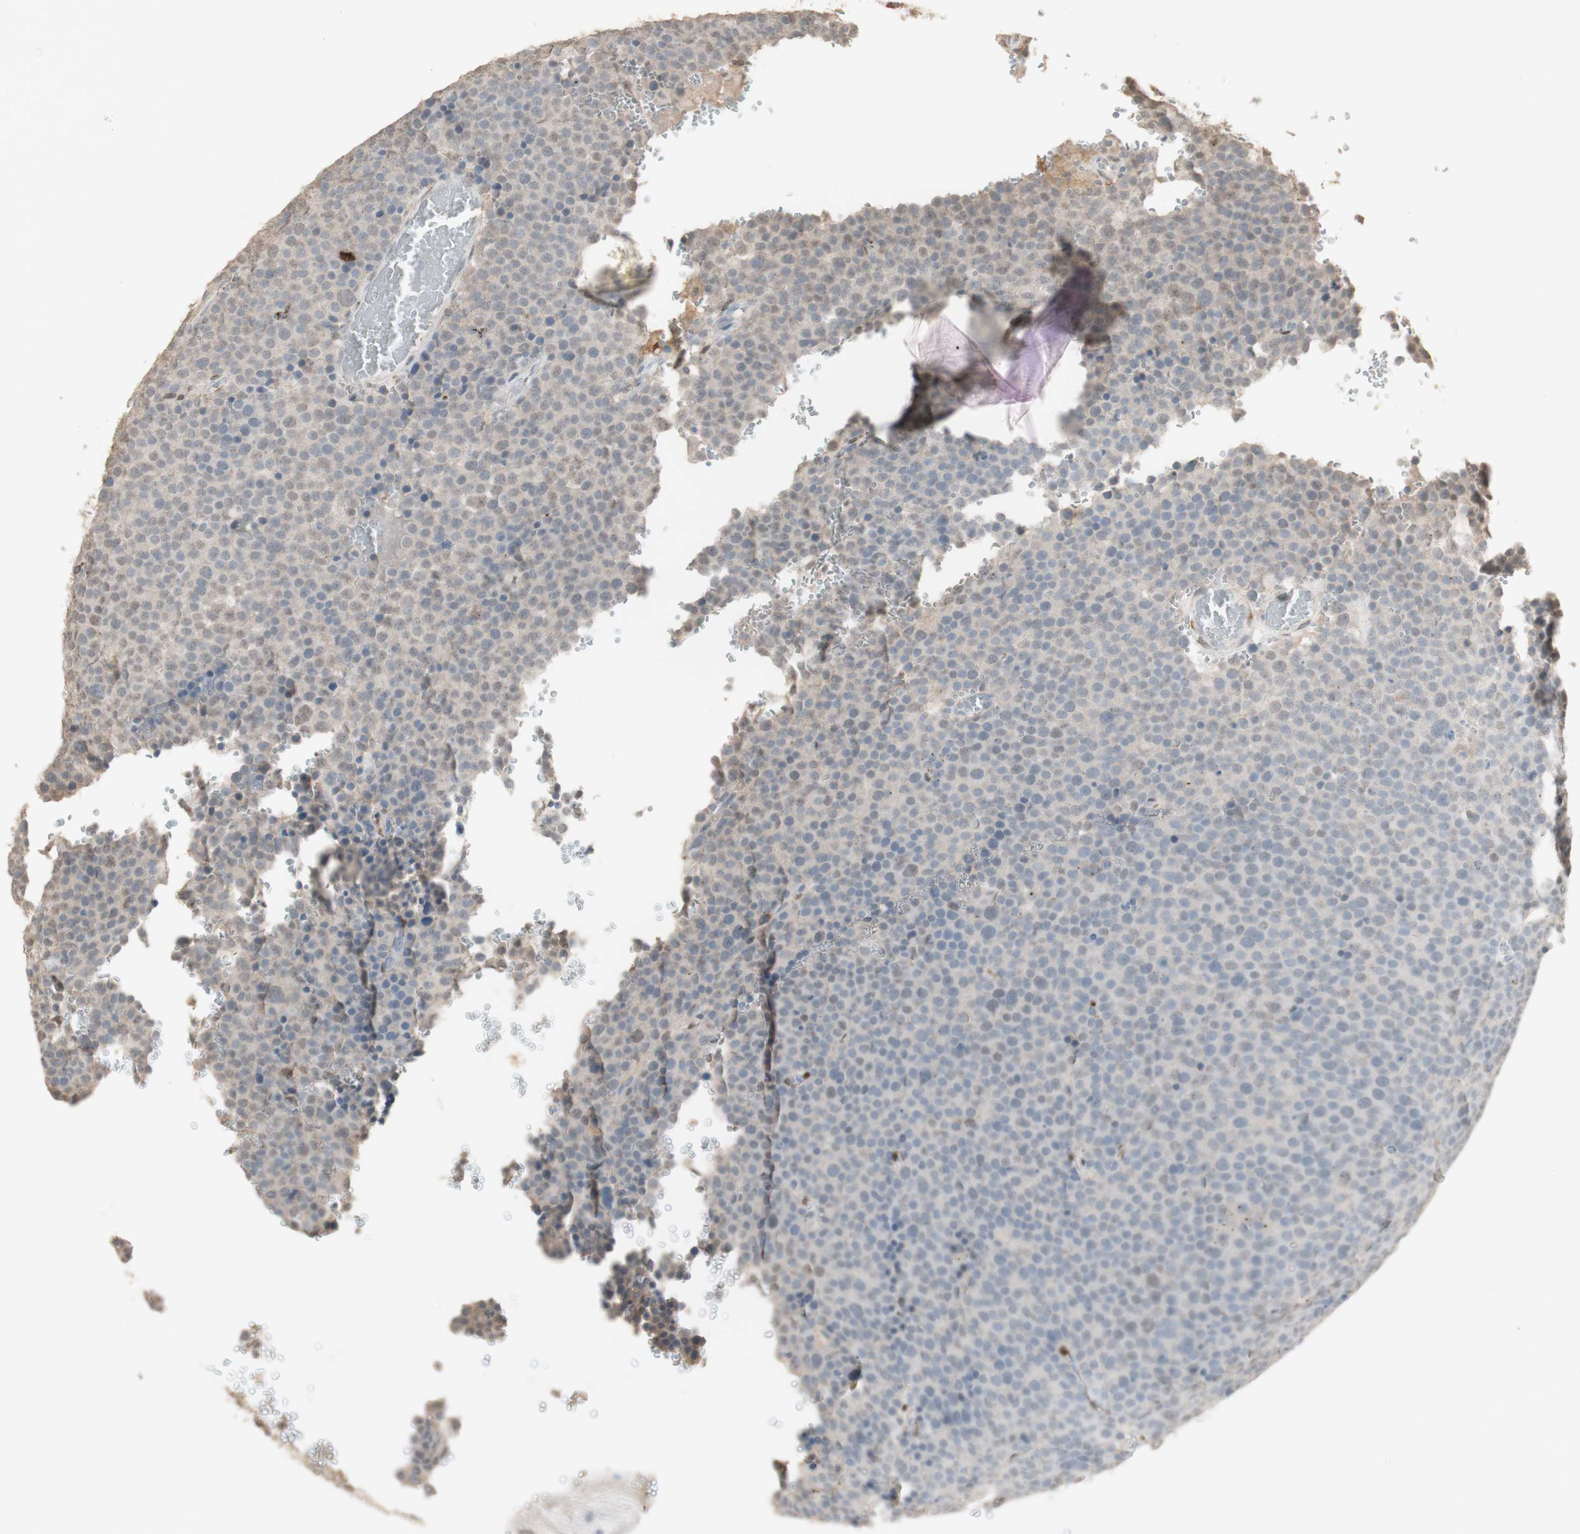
{"staining": {"intensity": "negative", "quantity": "none", "location": "none"}, "tissue": "testis cancer", "cell_type": "Tumor cells", "image_type": "cancer", "snomed": [{"axis": "morphology", "description": "Seminoma, NOS"}, {"axis": "topography", "description": "Testis"}], "caption": "Immunohistochemistry micrograph of human testis cancer stained for a protein (brown), which demonstrates no staining in tumor cells. The staining is performed using DAB brown chromogen with nuclei counter-stained in using hematoxylin.", "gene": "MUC3A", "patient": {"sex": "male", "age": 71}}